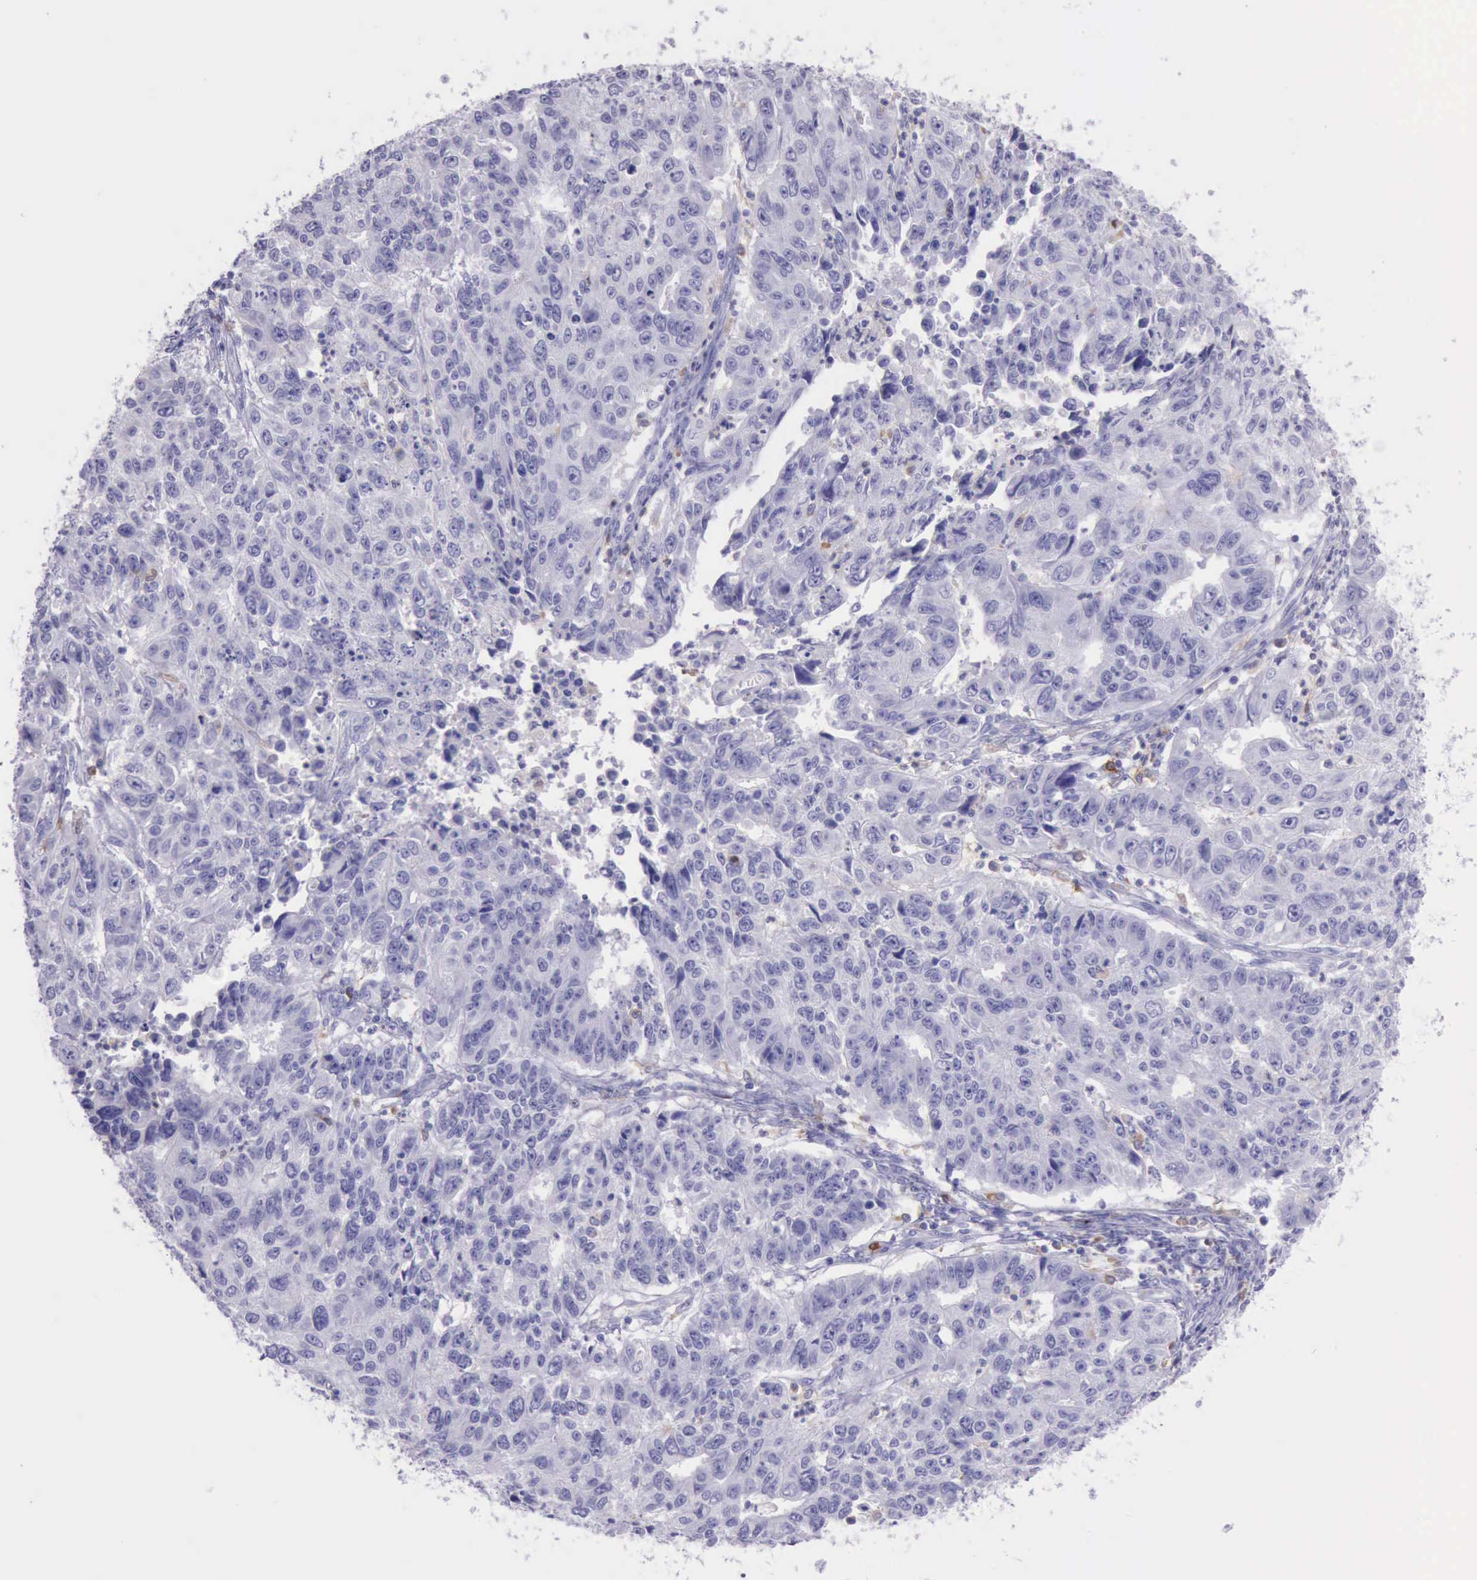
{"staining": {"intensity": "negative", "quantity": "none", "location": "none"}, "tissue": "endometrial cancer", "cell_type": "Tumor cells", "image_type": "cancer", "snomed": [{"axis": "morphology", "description": "Adenocarcinoma, NOS"}, {"axis": "topography", "description": "Endometrium"}], "caption": "DAB (3,3'-diaminobenzidine) immunohistochemical staining of human endometrial adenocarcinoma demonstrates no significant staining in tumor cells.", "gene": "BTK", "patient": {"sex": "female", "age": 42}}